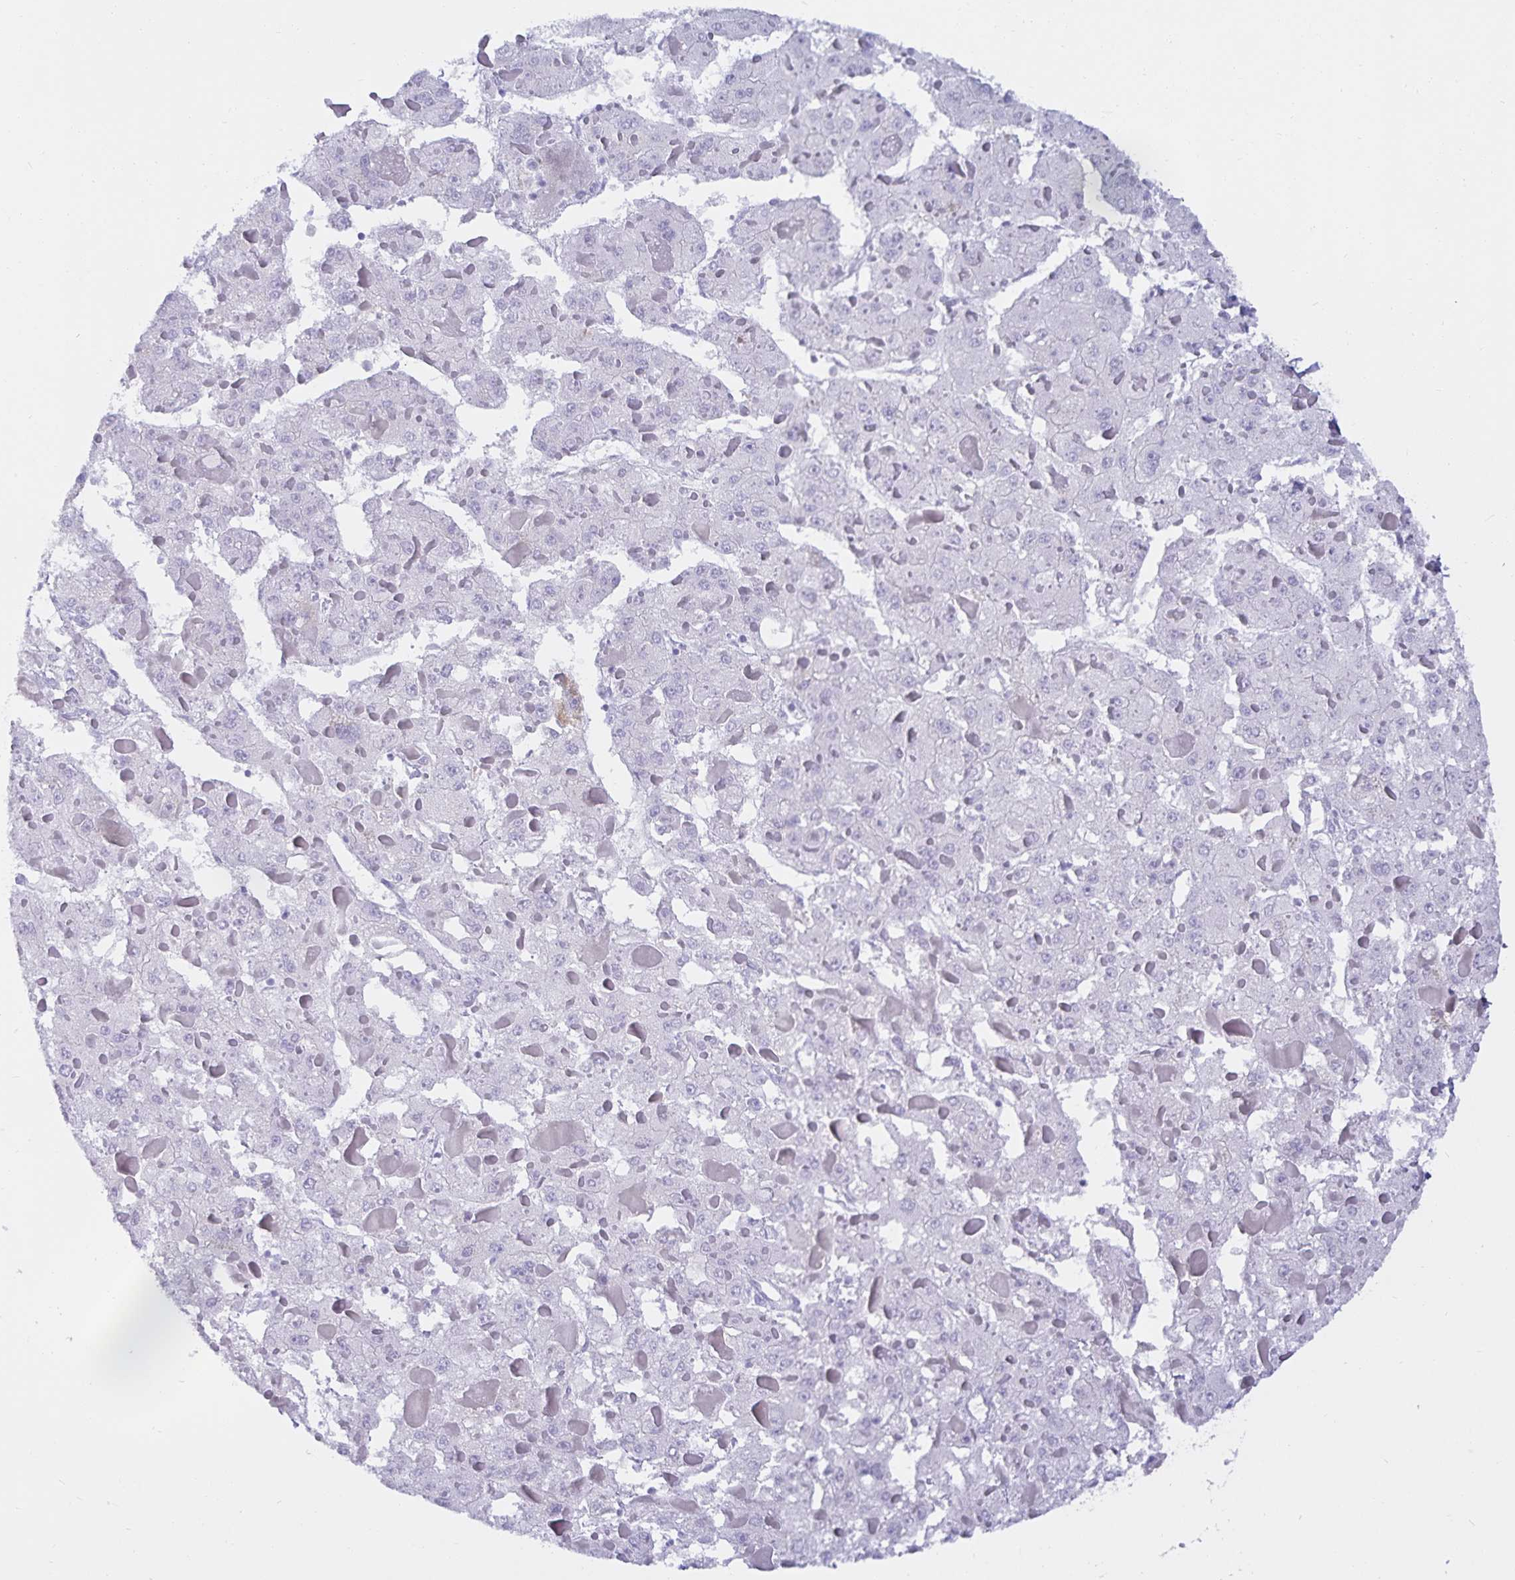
{"staining": {"intensity": "negative", "quantity": "none", "location": "none"}, "tissue": "liver cancer", "cell_type": "Tumor cells", "image_type": "cancer", "snomed": [{"axis": "morphology", "description": "Carcinoma, Hepatocellular, NOS"}, {"axis": "topography", "description": "Liver"}], "caption": "Liver cancer (hepatocellular carcinoma) stained for a protein using immunohistochemistry (IHC) shows no positivity tumor cells.", "gene": "MON2", "patient": {"sex": "female", "age": 73}}